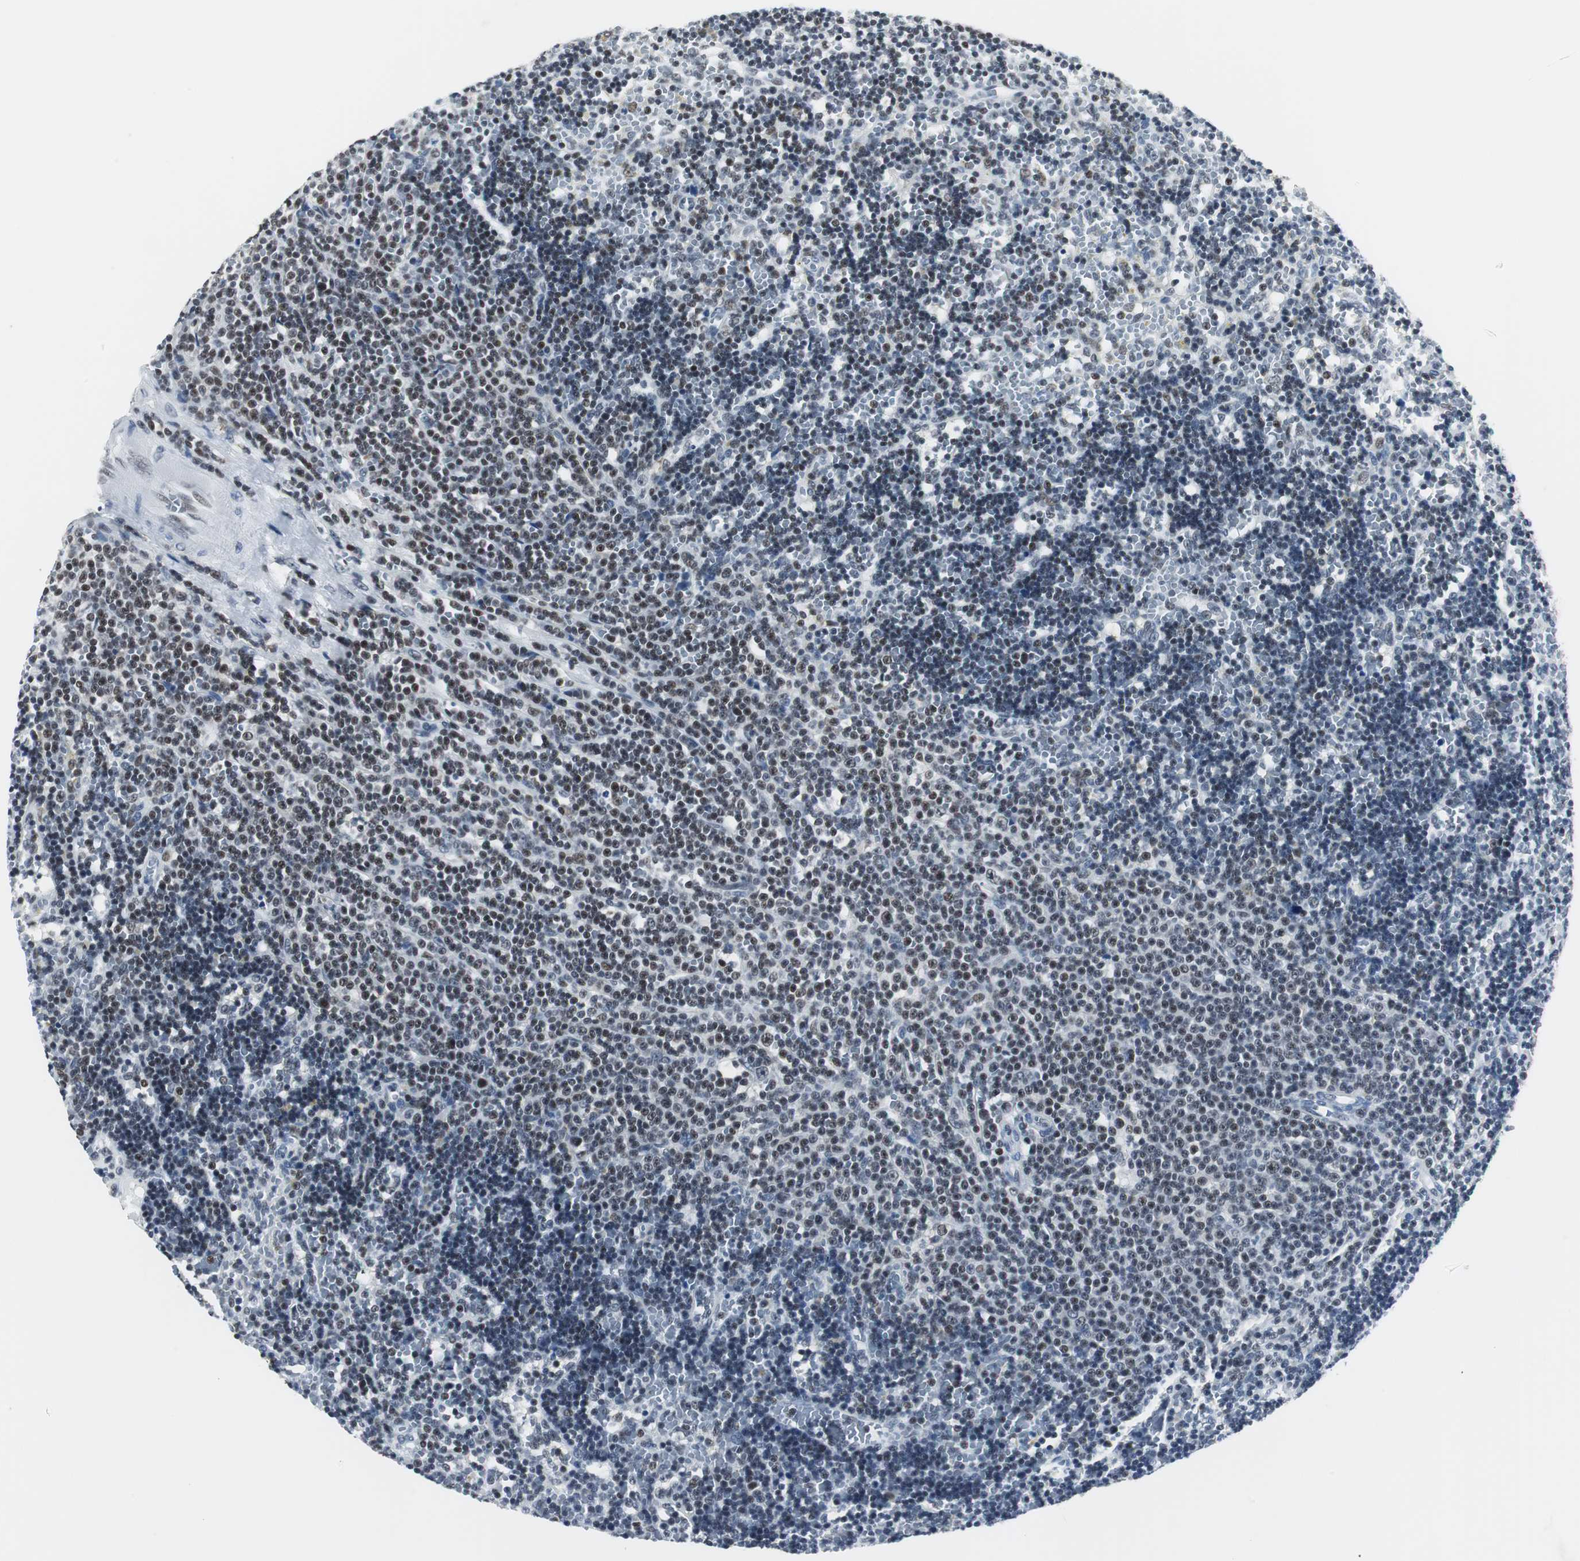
{"staining": {"intensity": "moderate", "quantity": "25%-75%", "location": "nuclear"}, "tissue": "lymphoma", "cell_type": "Tumor cells", "image_type": "cancer", "snomed": [{"axis": "morphology", "description": "Malignant lymphoma, non-Hodgkin's type, Low grade"}, {"axis": "topography", "description": "Spleen"}], "caption": "Low-grade malignant lymphoma, non-Hodgkin's type stained with IHC exhibits moderate nuclear expression in about 25%-75% of tumor cells.", "gene": "RAD9A", "patient": {"sex": "male", "age": 60}}